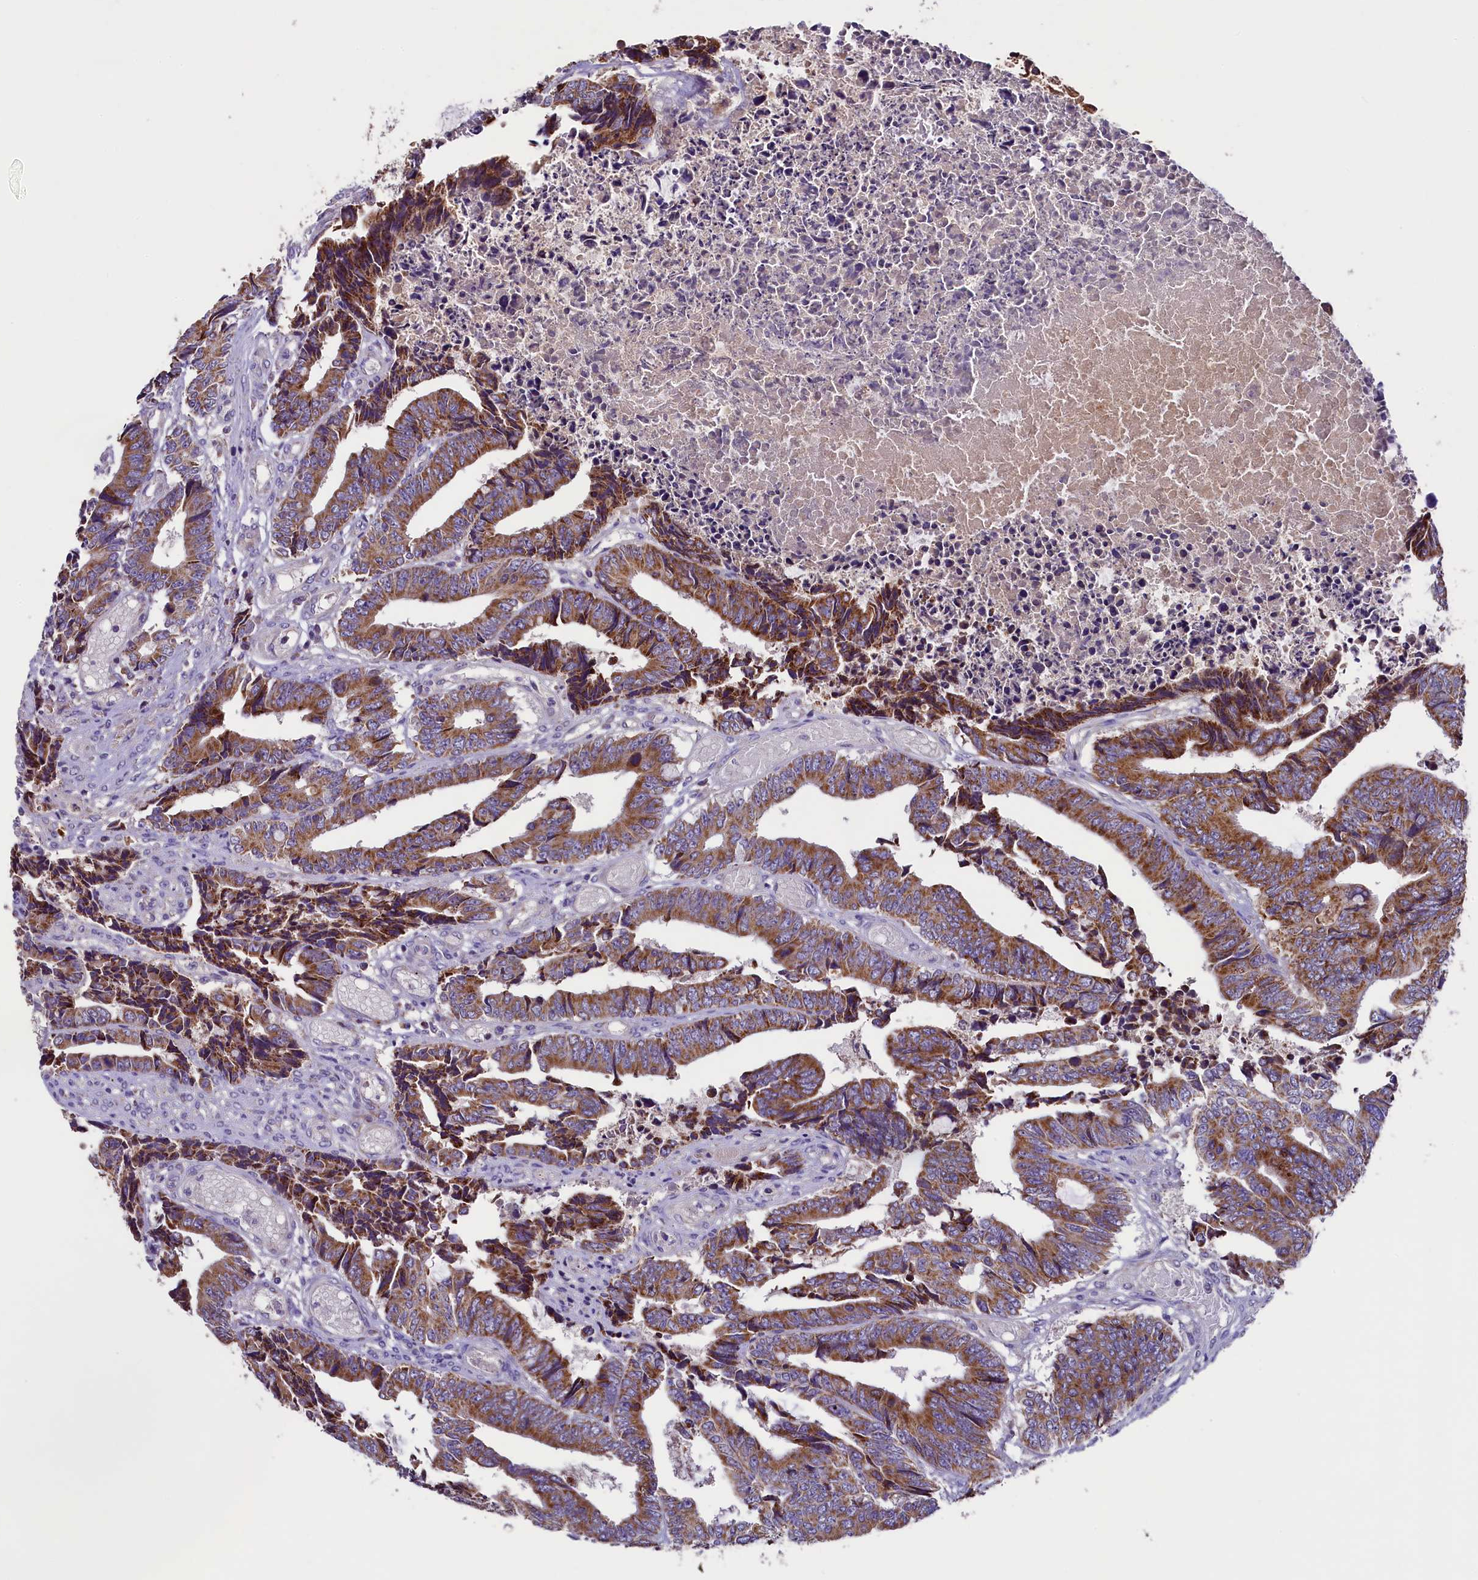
{"staining": {"intensity": "moderate", "quantity": ">75%", "location": "cytoplasmic/membranous"}, "tissue": "colorectal cancer", "cell_type": "Tumor cells", "image_type": "cancer", "snomed": [{"axis": "morphology", "description": "Adenocarcinoma, NOS"}, {"axis": "topography", "description": "Rectum"}], "caption": "A micrograph of colorectal adenocarcinoma stained for a protein displays moderate cytoplasmic/membranous brown staining in tumor cells.", "gene": "PMPCB", "patient": {"sex": "male", "age": 84}}